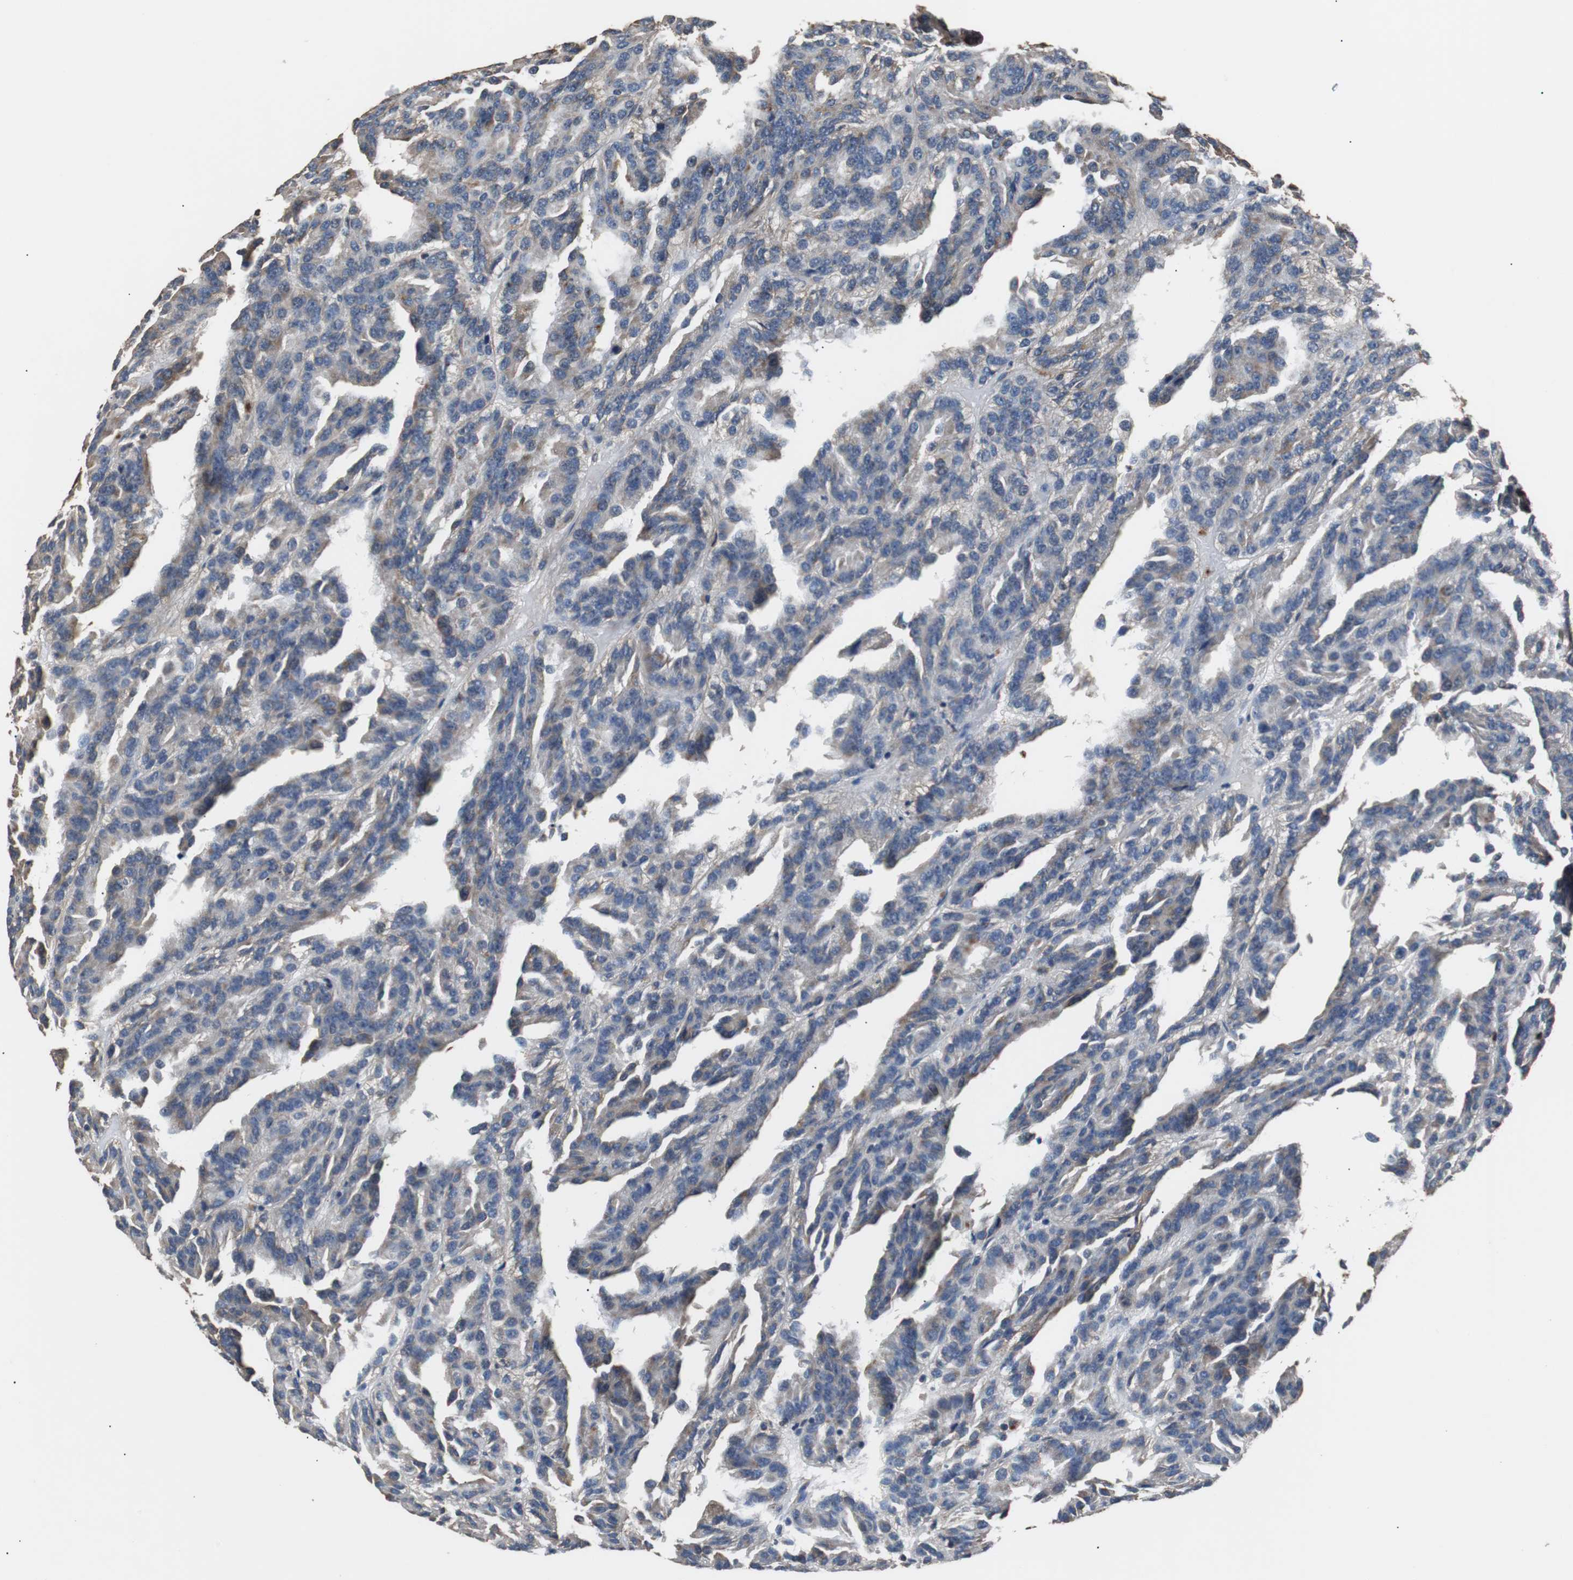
{"staining": {"intensity": "moderate", "quantity": "25%-75%", "location": "cytoplasmic/membranous"}, "tissue": "renal cancer", "cell_type": "Tumor cells", "image_type": "cancer", "snomed": [{"axis": "morphology", "description": "Adenocarcinoma, NOS"}, {"axis": "topography", "description": "Kidney"}], "caption": "Immunohistochemistry (IHC) histopathology image of neoplastic tissue: human adenocarcinoma (renal) stained using immunohistochemistry exhibits medium levels of moderate protein expression localized specifically in the cytoplasmic/membranous of tumor cells, appearing as a cytoplasmic/membranous brown color.", "gene": "PITRM1", "patient": {"sex": "male", "age": 46}}